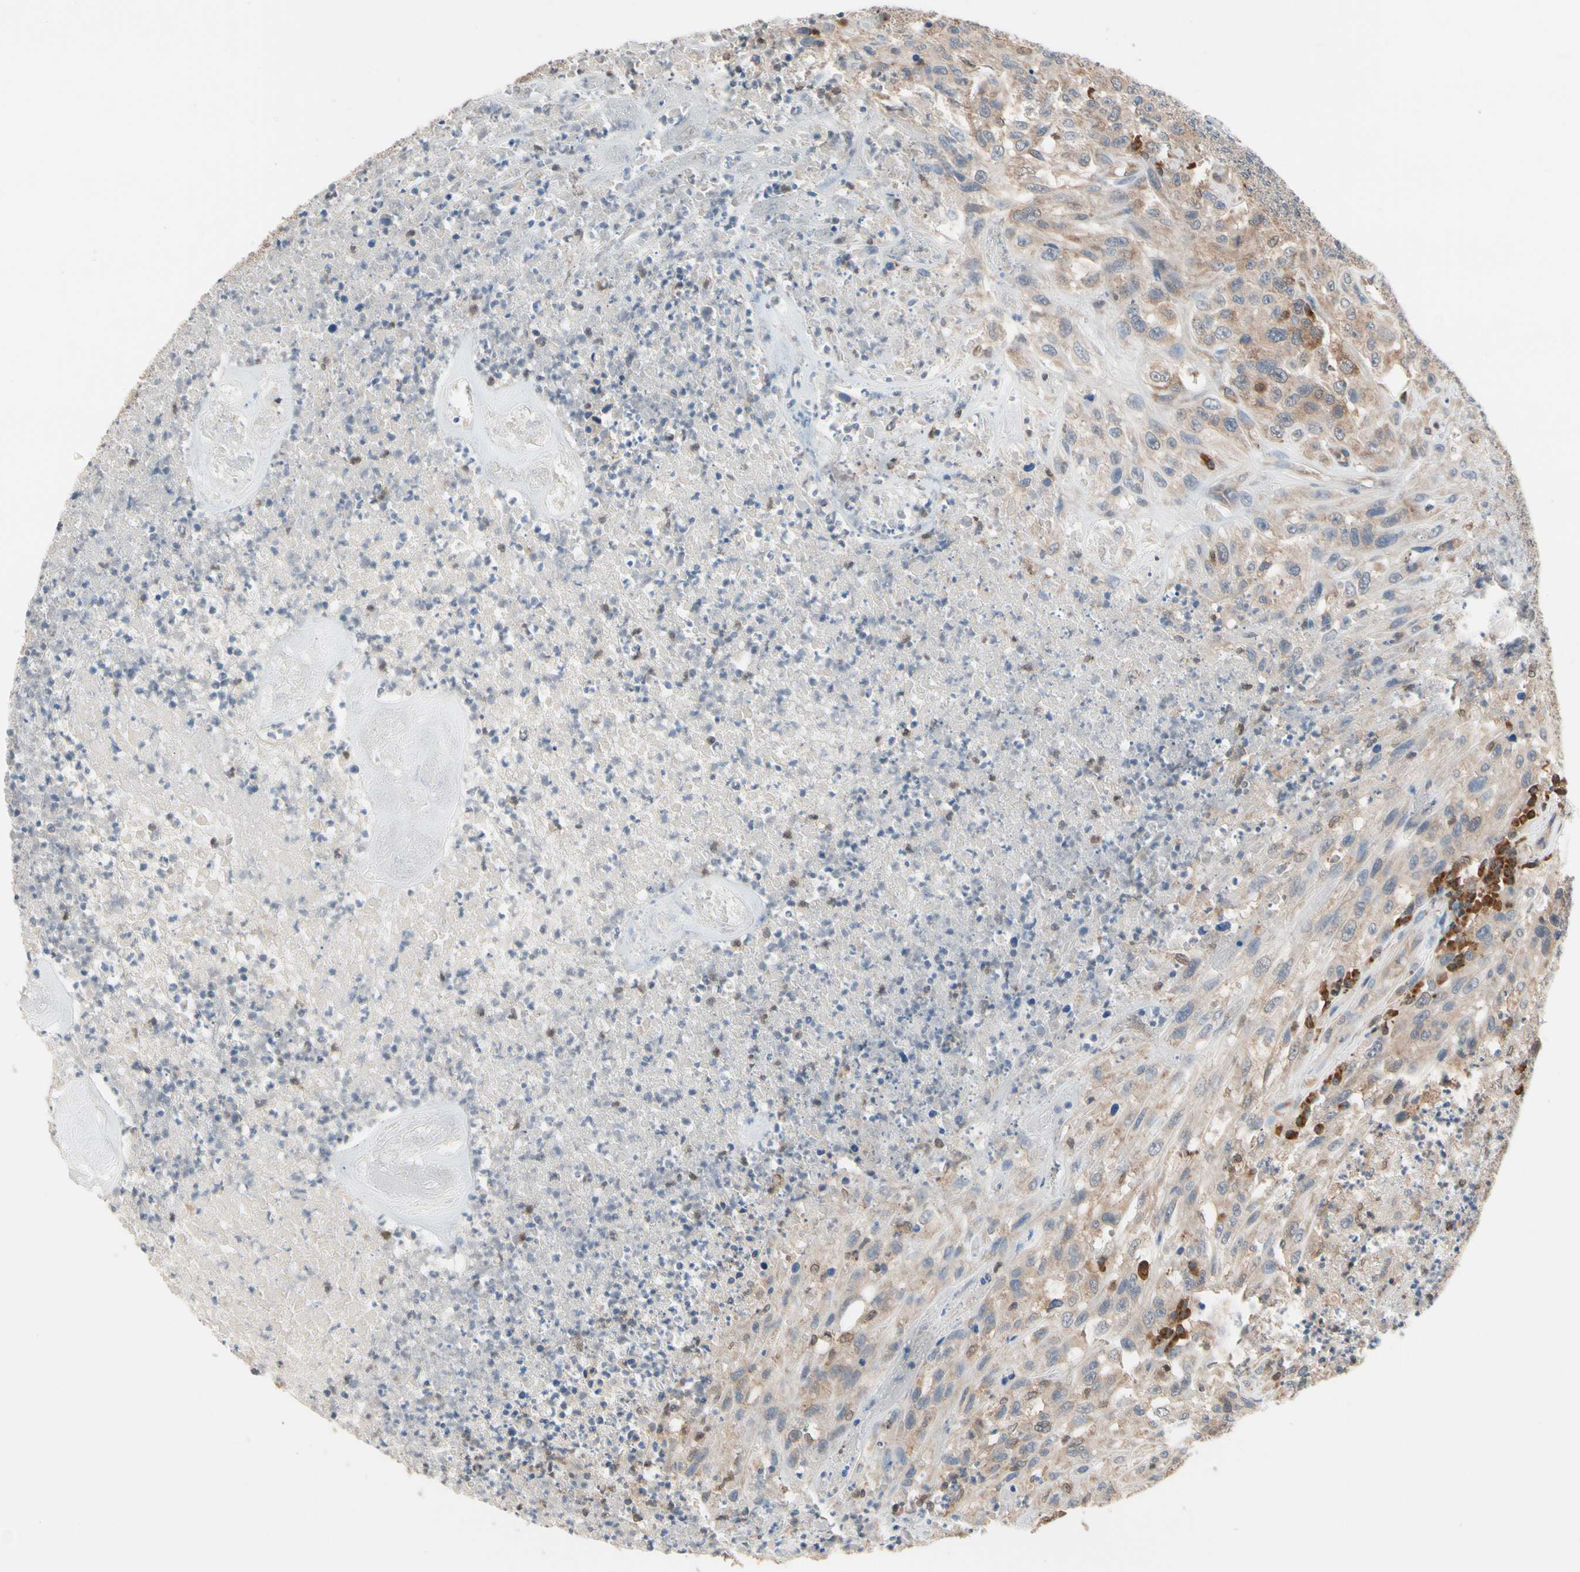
{"staining": {"intensity": "moderate", "quantity": "25%-75%", "location": "cytoplasmic/membranous"}, "tissue": "urothelial cancer", "cell_type": "Tumor cells", "image_type": "cancer", "snomed": [{"axis": "morphology", "description": "Urothelial carcinoma, High grade"}, {"axis": "topography", "description": "Urinary bladder"}], "caption": "Moderate cytoplasmic/membranous staining is seen in about 25%-75% of tumor cells in urothelial cancer. The protein of interest is shown in brown color, while the nuclei are stained blue.", "gene": "MTHFS", "patient": {"sex": "male", "age": 66}}